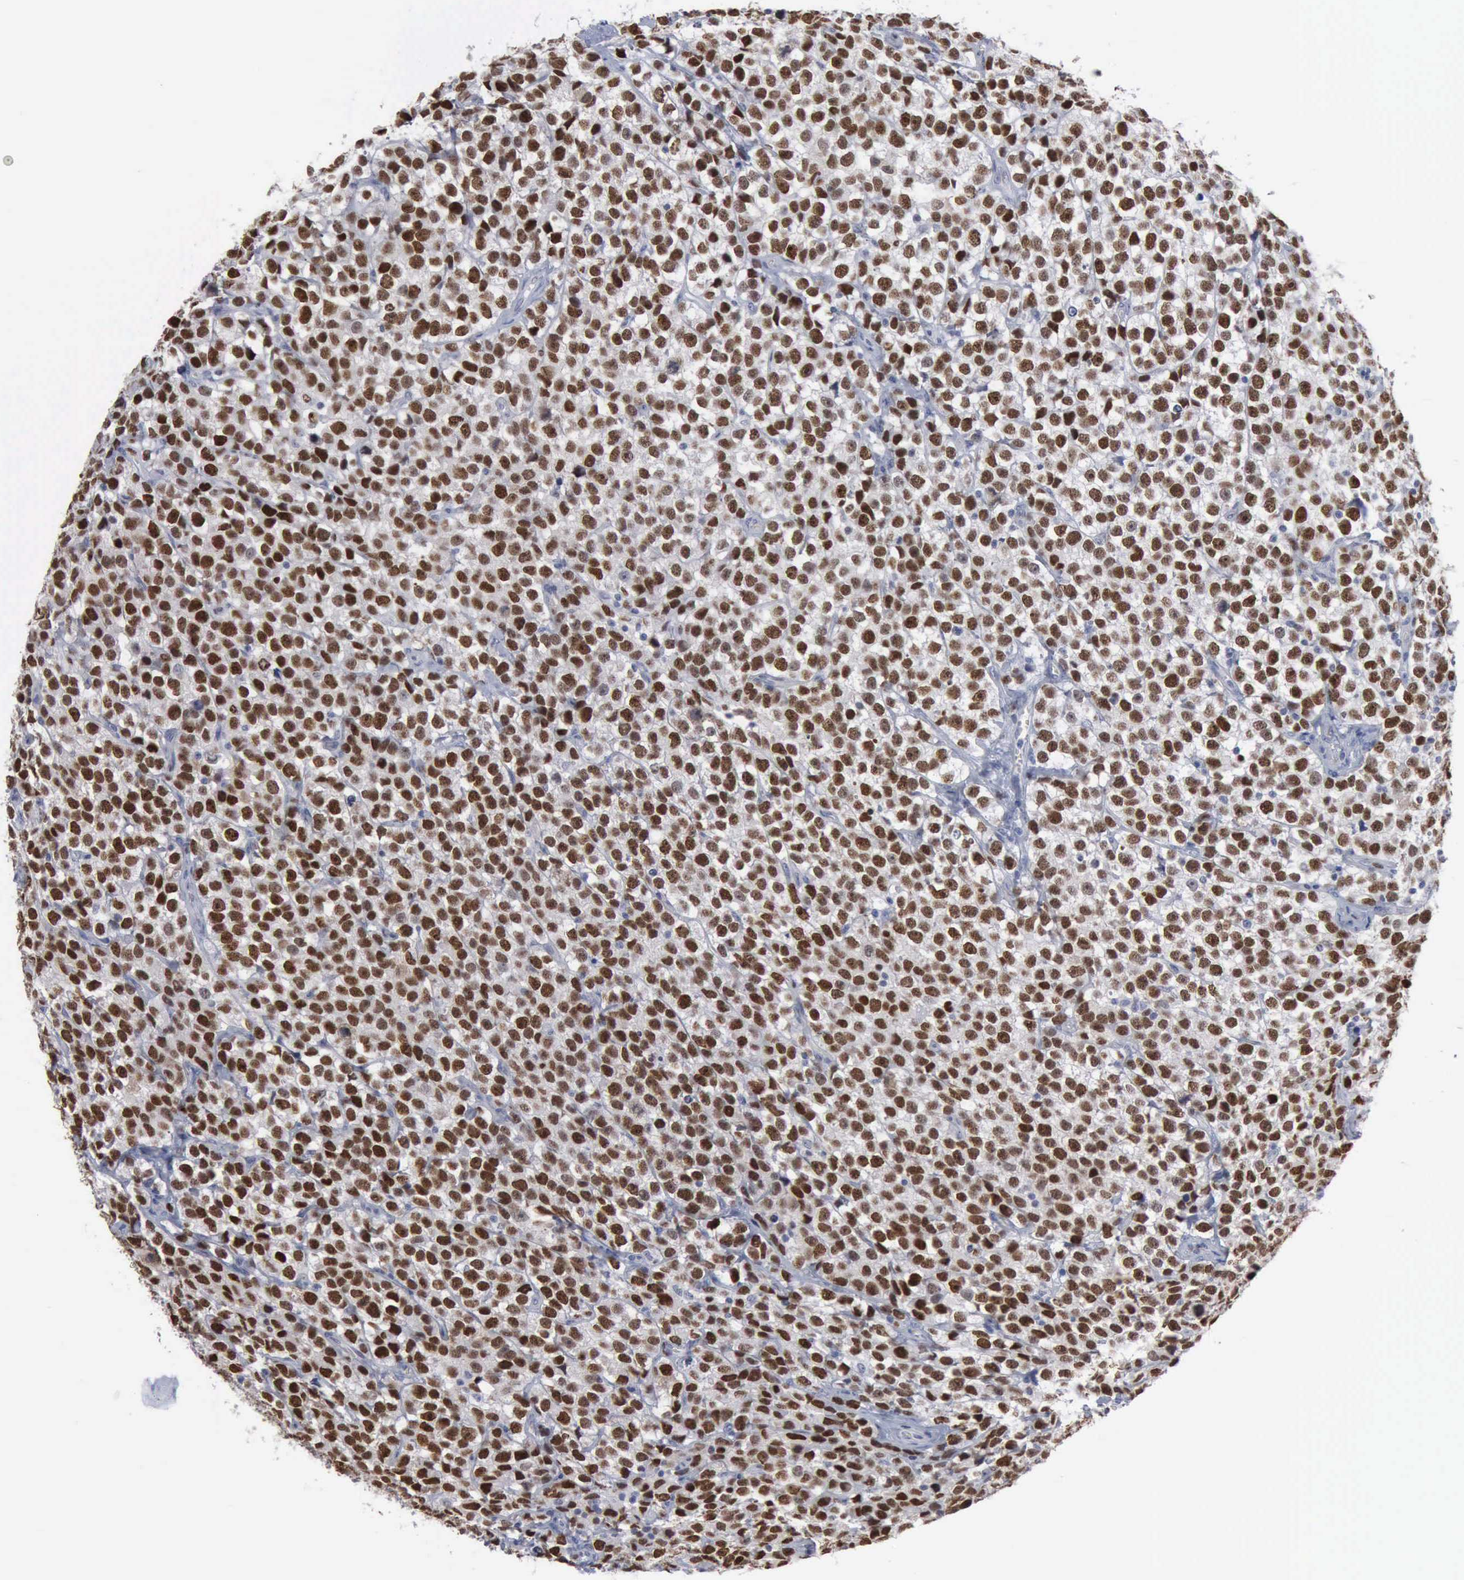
{"staining": {"intensity": "strong", "quantity": ">75%", "location": "nuclear"}, "tissue": "testis cancer", "cell_type": "Tumor cells", "image_type": "cancer", "snomed": [{"axis": "morphology", "description": "Seminoma, NOS"}, {"axis": "topography", "description": "Testis"}], "caption": "Seminoma (testis) tissue demonstrates strong nuclear positivity in approximately >75% of tumor cells", "gene": "MCM5", "patient": {"sex": "male", "age": 25}}